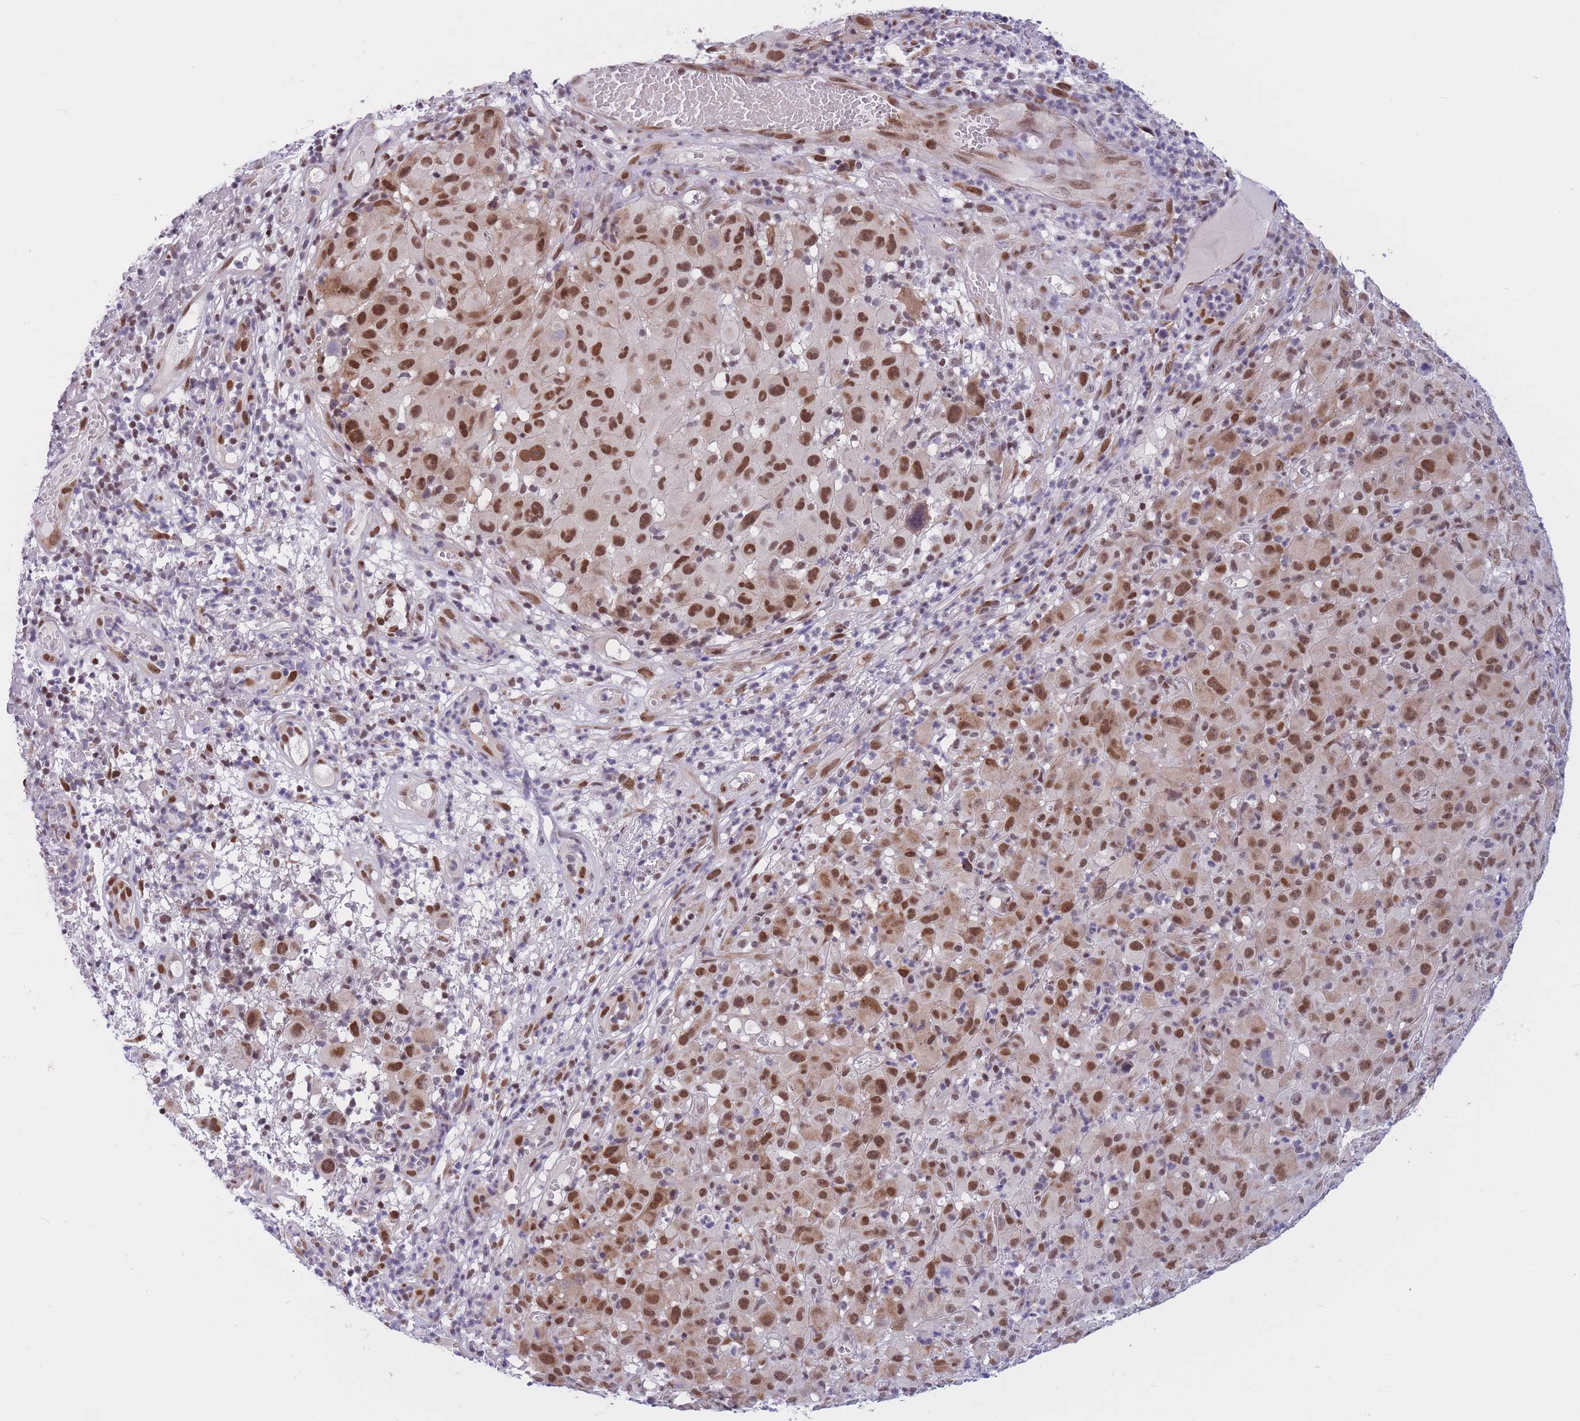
{"staining": {"intensity": "strong", "quantity": ">75%", "location": "nuclear"}, "tissue": "melanoma", "cell_type": "Tumor cells", "image_type": "cancer", "snomed": [{"axis": "morphology", "description": "Malignant melanoma, NOS"}, {"axis": "topography", "description": "Skin"}], "caption": "Immunohistochemical staining of malignant melanoma shows high levels of strong nuclear positivity in approximately >75% of tumor cells.", "gene": "BCL9L", "patient": {"sex": "male", "age": 73}}